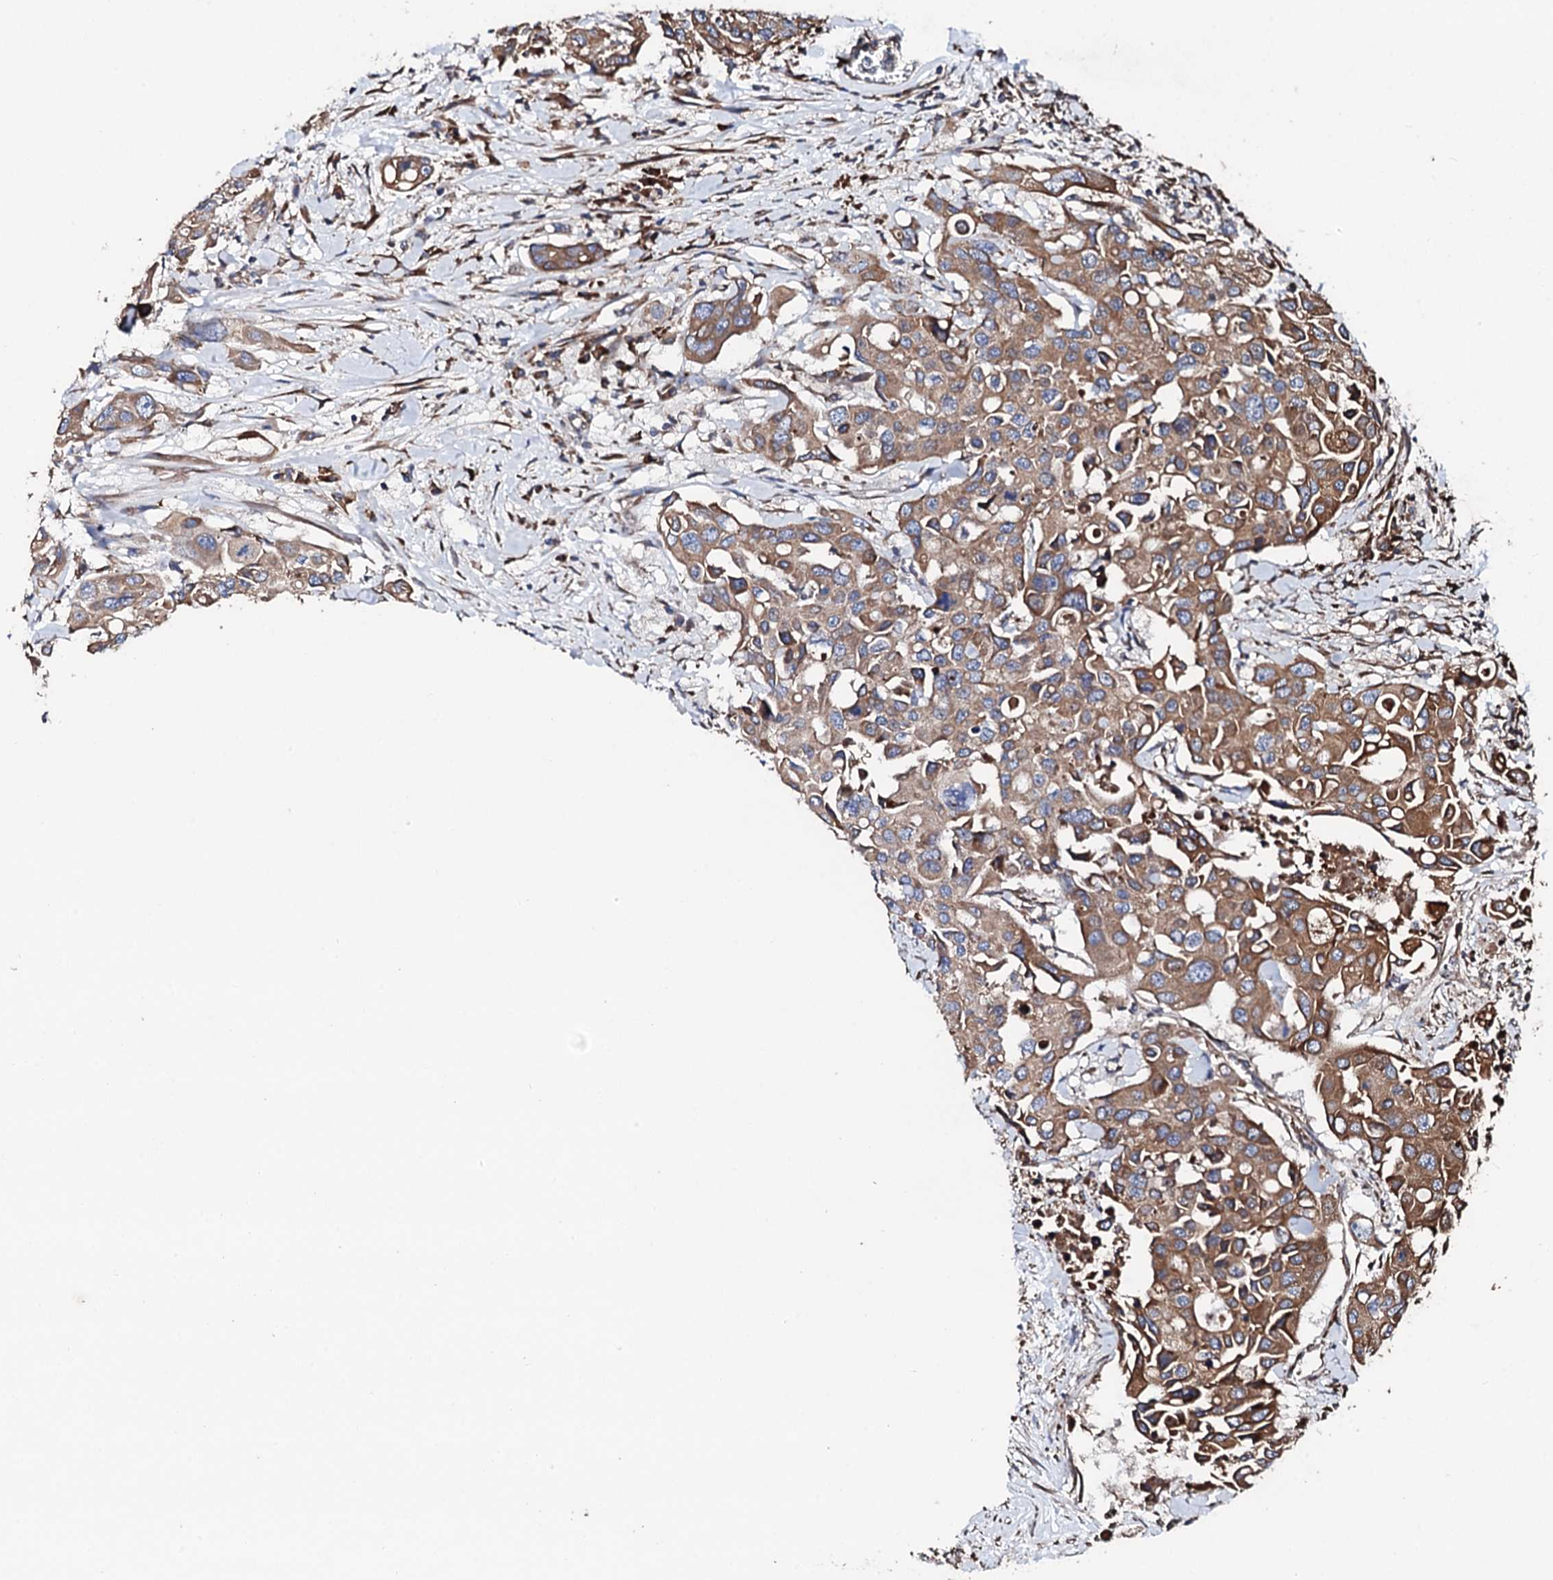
{"staining": {"intensity": "moderate", "quantity": ">75%", "location": "cytoplasmic/membranous"}, "tissue": "colorectal cancer", "cell_type": "Tumor cells", "image_type": "cancer", "snomed": [{"axis": "morphology", "description": "Adenocarcinoma, NOS"}, {"axis": "topography", "description": "Colon"}], "caption": "The histopathology image exhibits a brown stain indicating the presence of a protein in the cytoplasmic/membranous of tumor cells in adenocarcinoma (colorectal).", "gene": "CKAP5", "patient": {"sex": "male", "age": 77}}